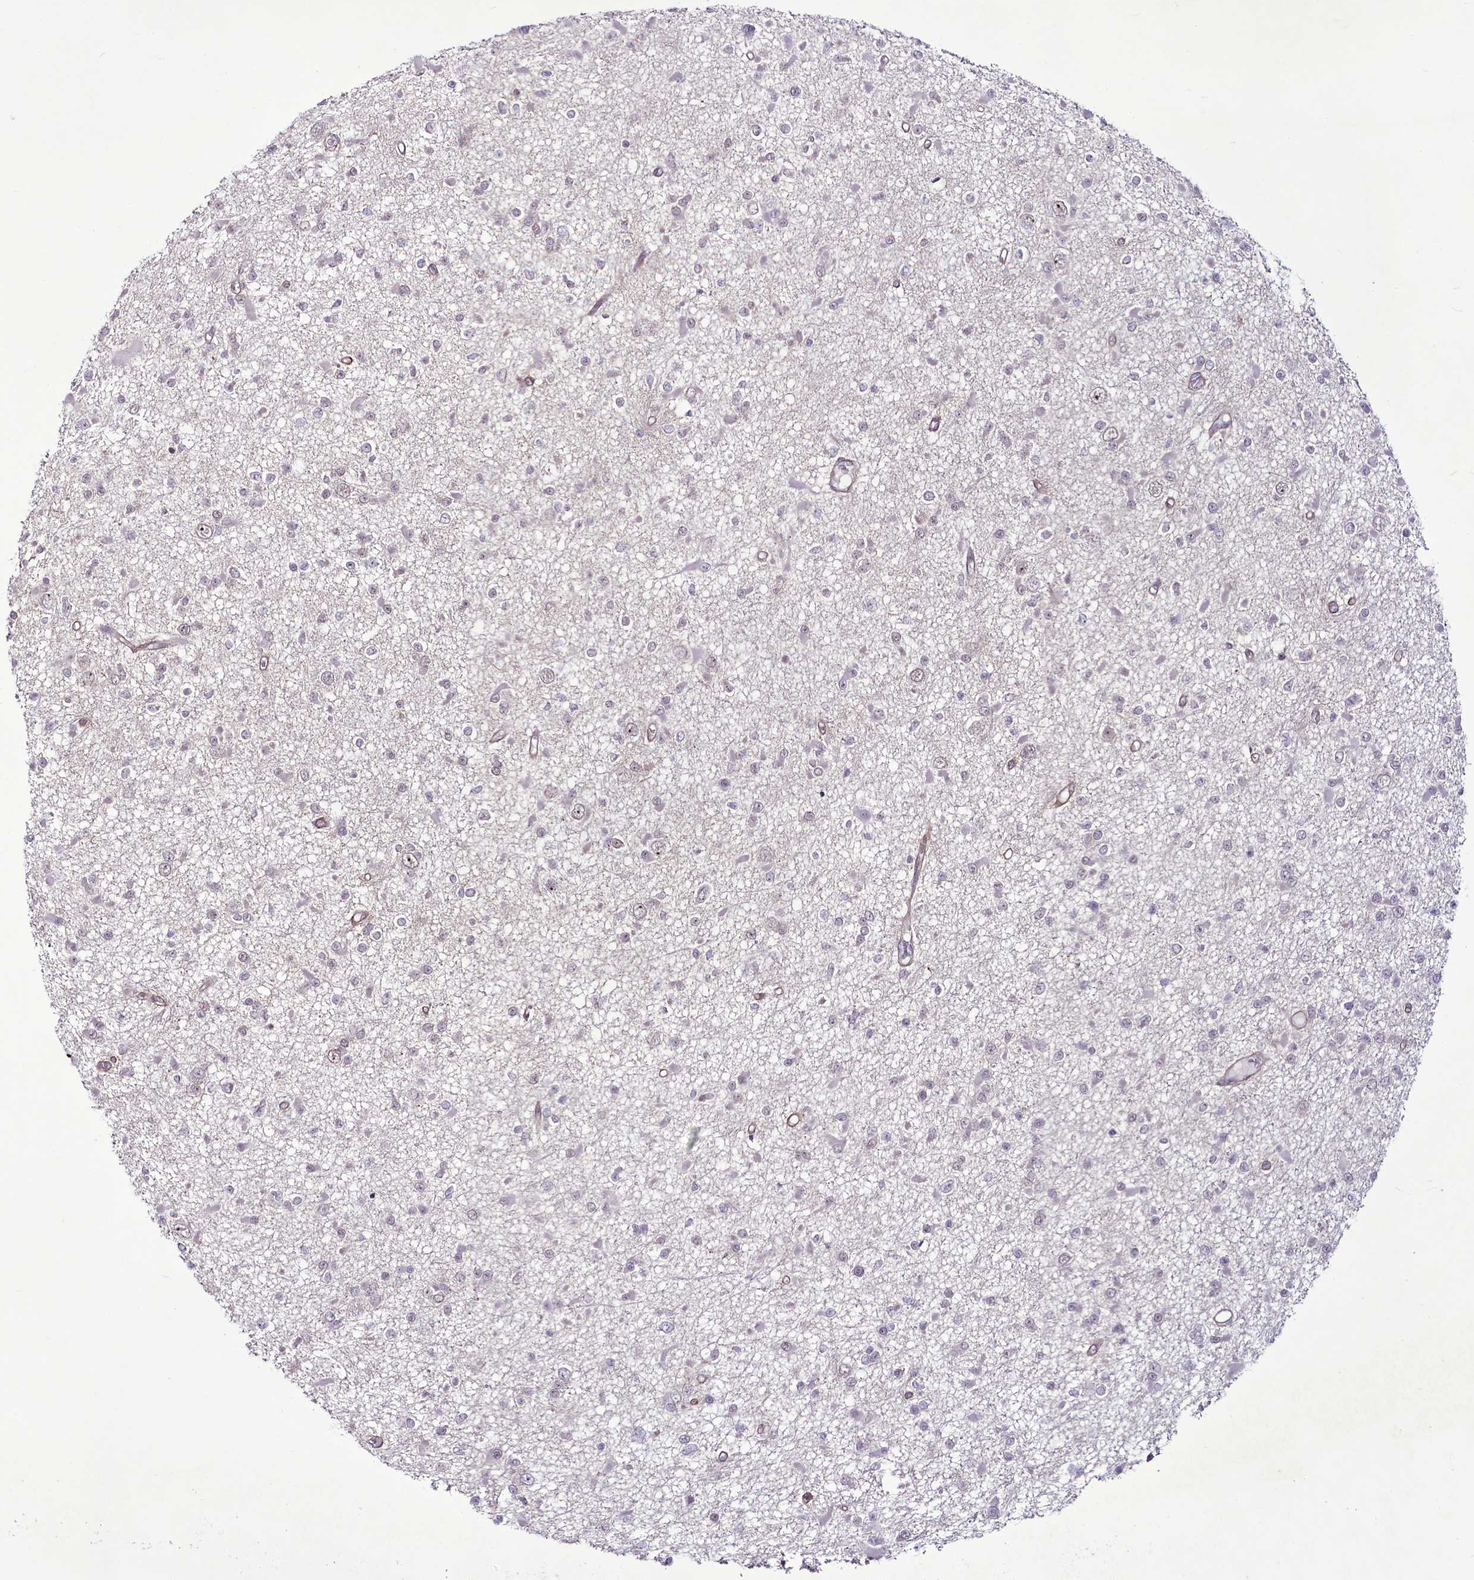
{"staining": {"intensity": "negative", "quantity": "none", "location": "none"}, "tissue": "glioma", "cell_type": "Tumor cells", "image_type": "cancer", "snomed": [{"axis": "morphology", "description": "Glioma, malignant, Low grade"}, {"axis": "topography", "description": "Brain"}], "caption": "The immunohistochemistry photomicrograph has no significant expression in tumor cells of glioma tissue.", "gene": "RSBN1", "patient": {"sex": "female", "age": 22}}